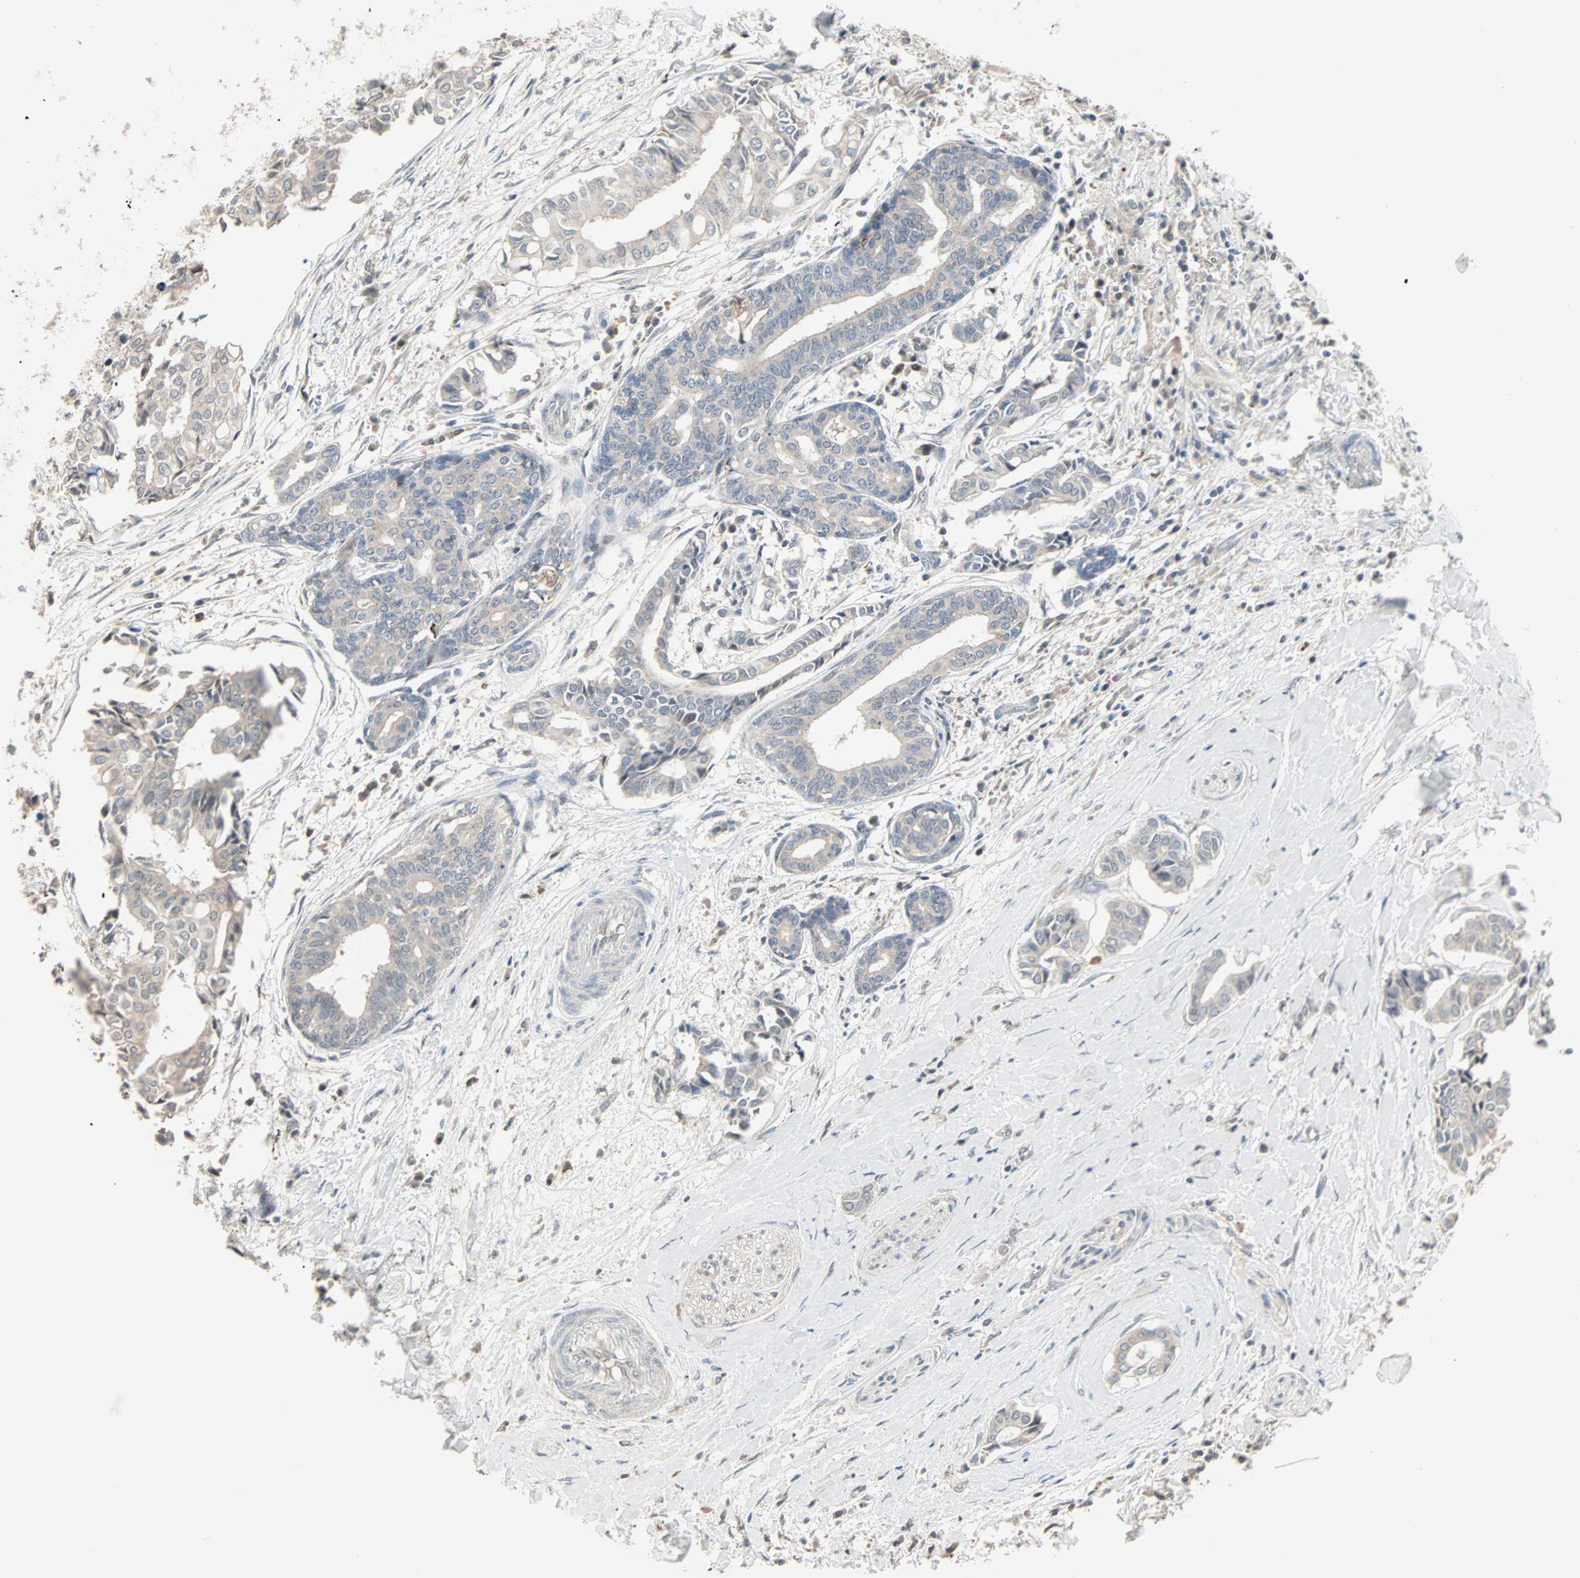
{"staining": {"intensity": "weak", "quantity": ">75%", "location": "cytoplasmic/membranous"}, "tissue": "head and neck cancer", "cell_type": "Tumor cells", "image_type": "cancer", "snomed": [{"axis": "morphology", "description": "Adenocarcinoma, NOS"}, {"axis": "topography", "description": "Salivary gland"}, {"axis": "topography", "description": "Head-Neck"}], "caption": "Head and neck cancer stained with DAB immunohistochemistry (IHC) displays low levels of weak cytoplasmic/membranous positivity in approximately >75% of tumor cells.", "gene": "KDM4A", "patient": {"sex": "female", "age": 59}}